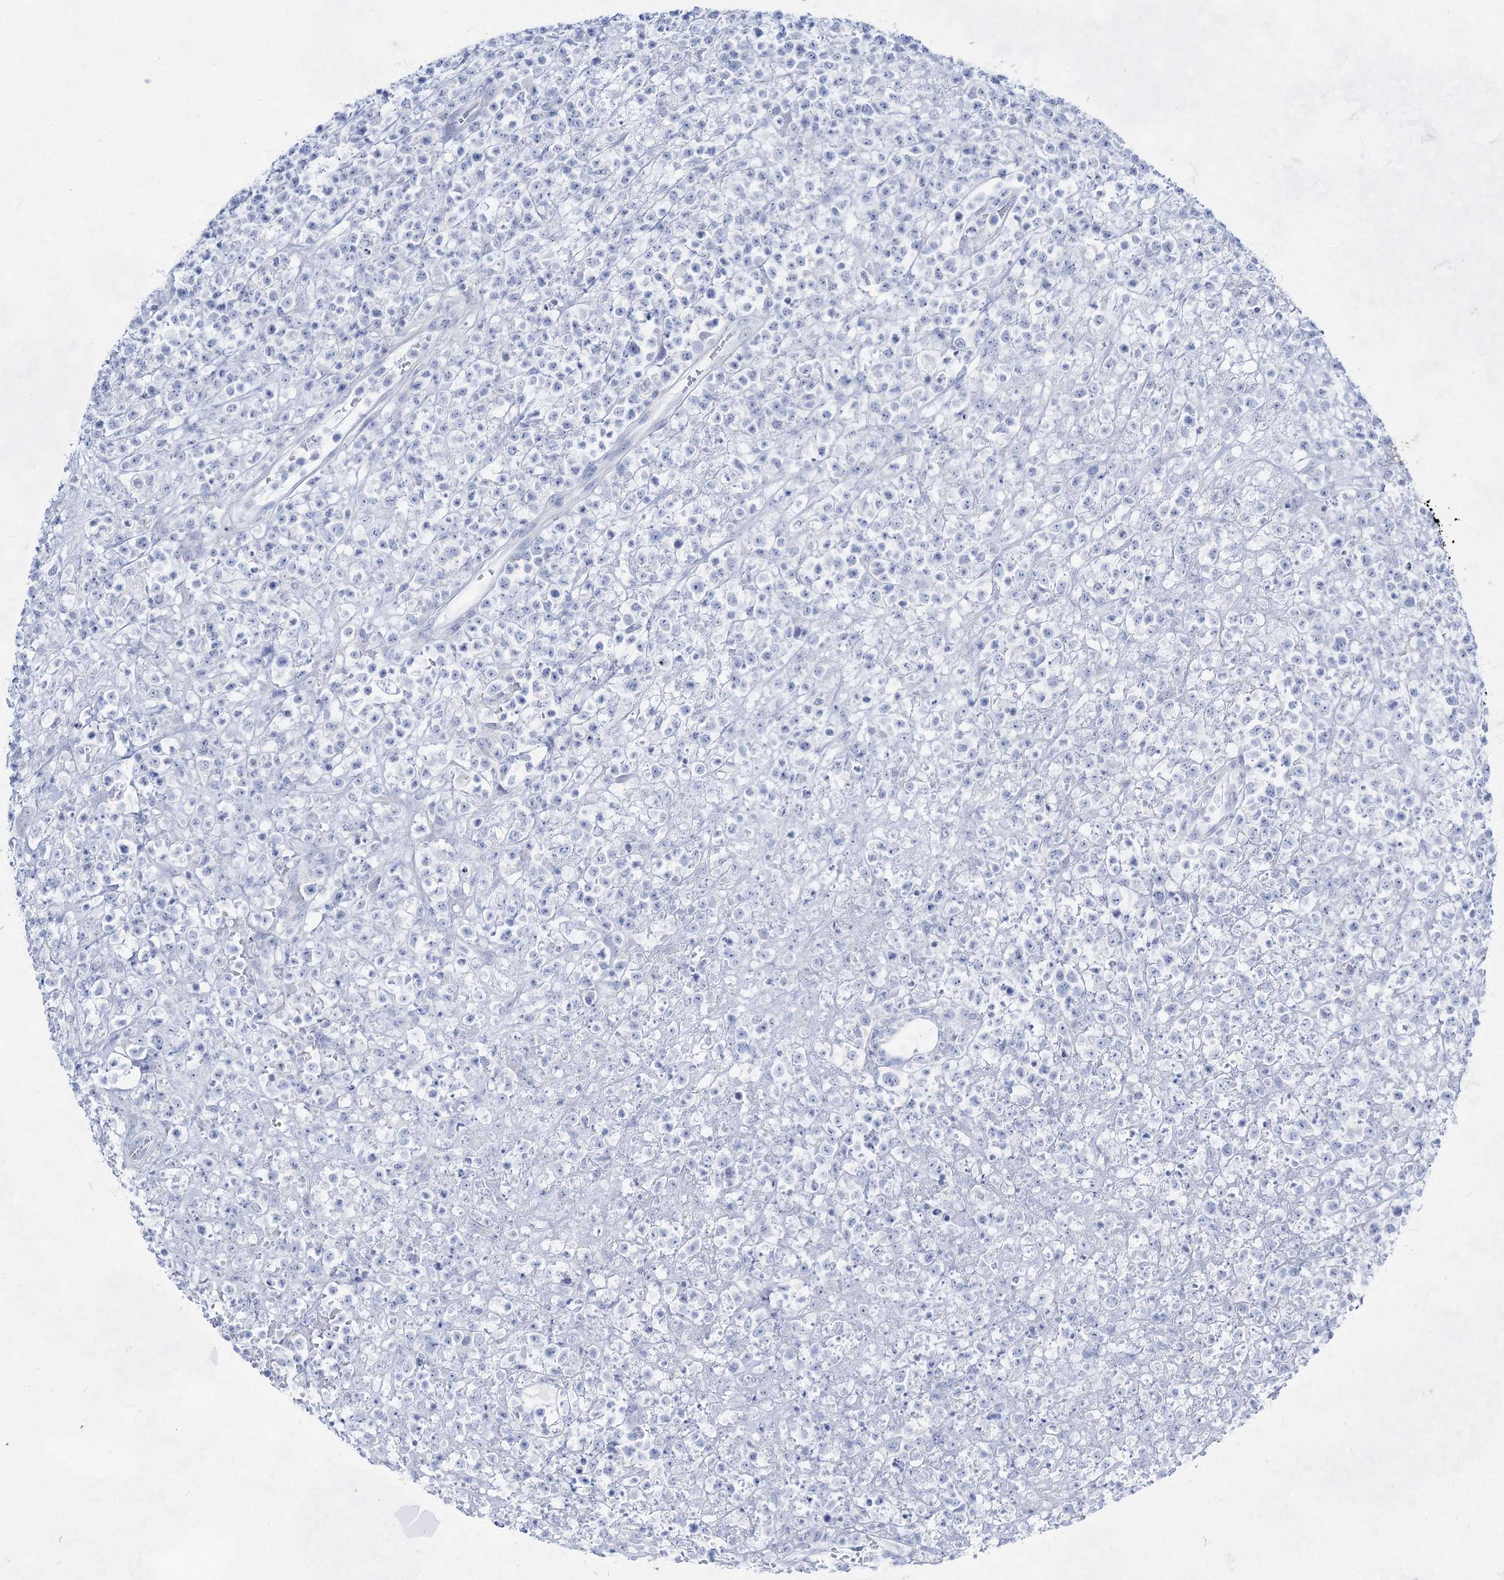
{"staining": {"intensity": "negative", "quantity": "none", "location": "none"}, "tissue": "lymphoma", "cell_type": "Tumor cells", "image_type": "cancer", "snomed": [{"axis": "morphology", "description": "Malignant lymphoma, non-Hodgkin's type, High grade"}, {"axis": "topography", "description": "Colon"}], "caption": "Tumor cells show no significant protein expression in lymphoma. Brightfield microscopy of immunohistochemistry (IHC) stained with DAB (brown) and hematoxylin (blue), captured at high magnification.", "gene": "ACRV1", "patient": {"sex": "female", "age": 53}}